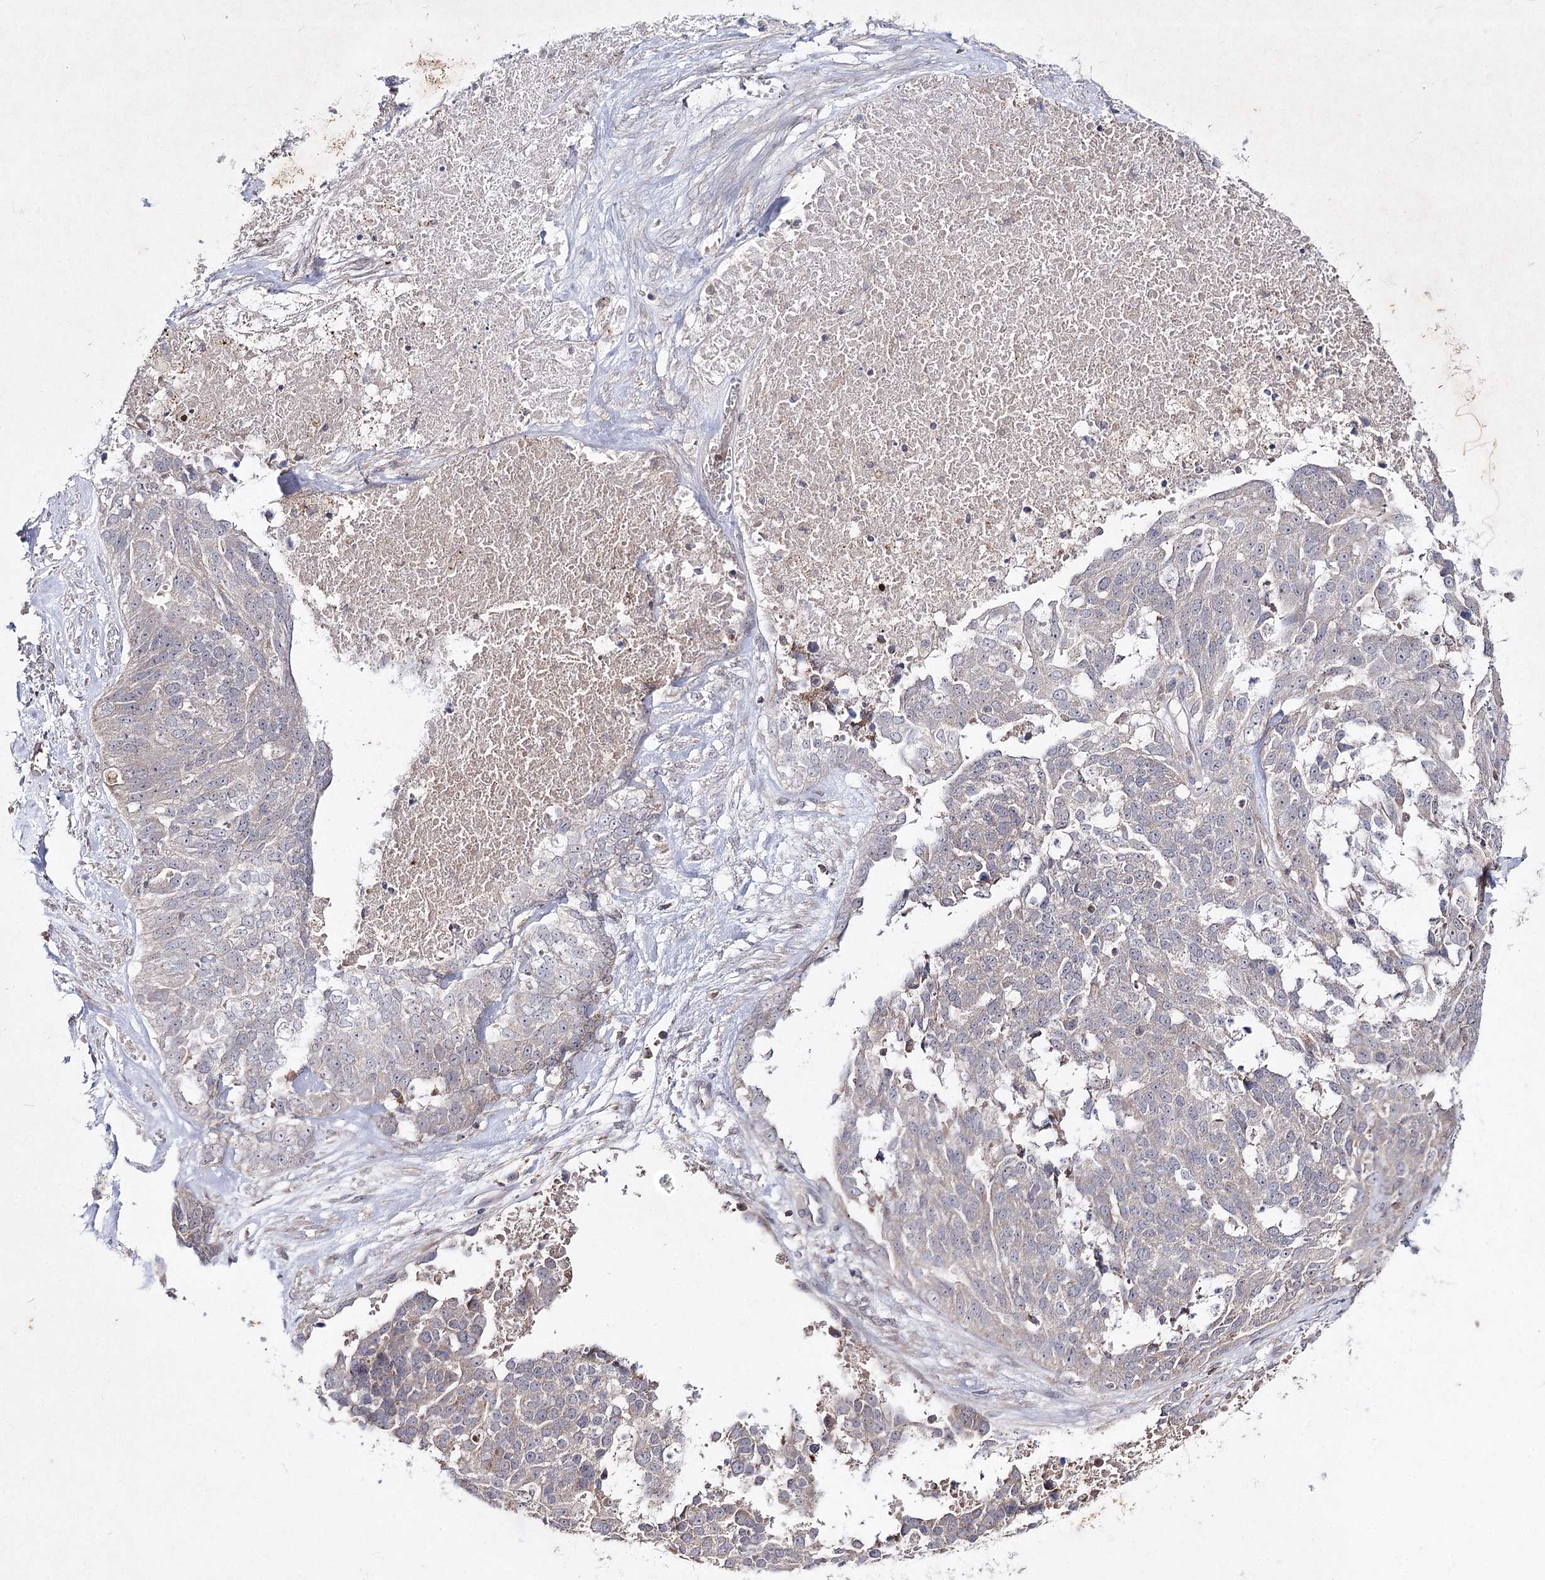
{"staining": {"intensity": "negative", "quantity": "none", "location": "none"}, "tissue": "ovarian cancer", "cell_type": "Tumor cells", "image_type": "cancer", "snomed": [{"axis": "morphology", "description": "Cystadenocarcinoma, serous, NOS"}, {"axis": "topography", "description": "Ovary"}], "caption": "There is no significant staining in tumor cells of ovarian serous cystadenocarcinoma. (Brightfield microscopy of DAB (3,3'-diaminobenzidine) immunohistochemistry at high magnification).", "gene": "CIB2", "patient": {"sex": "female", "age": 44}}